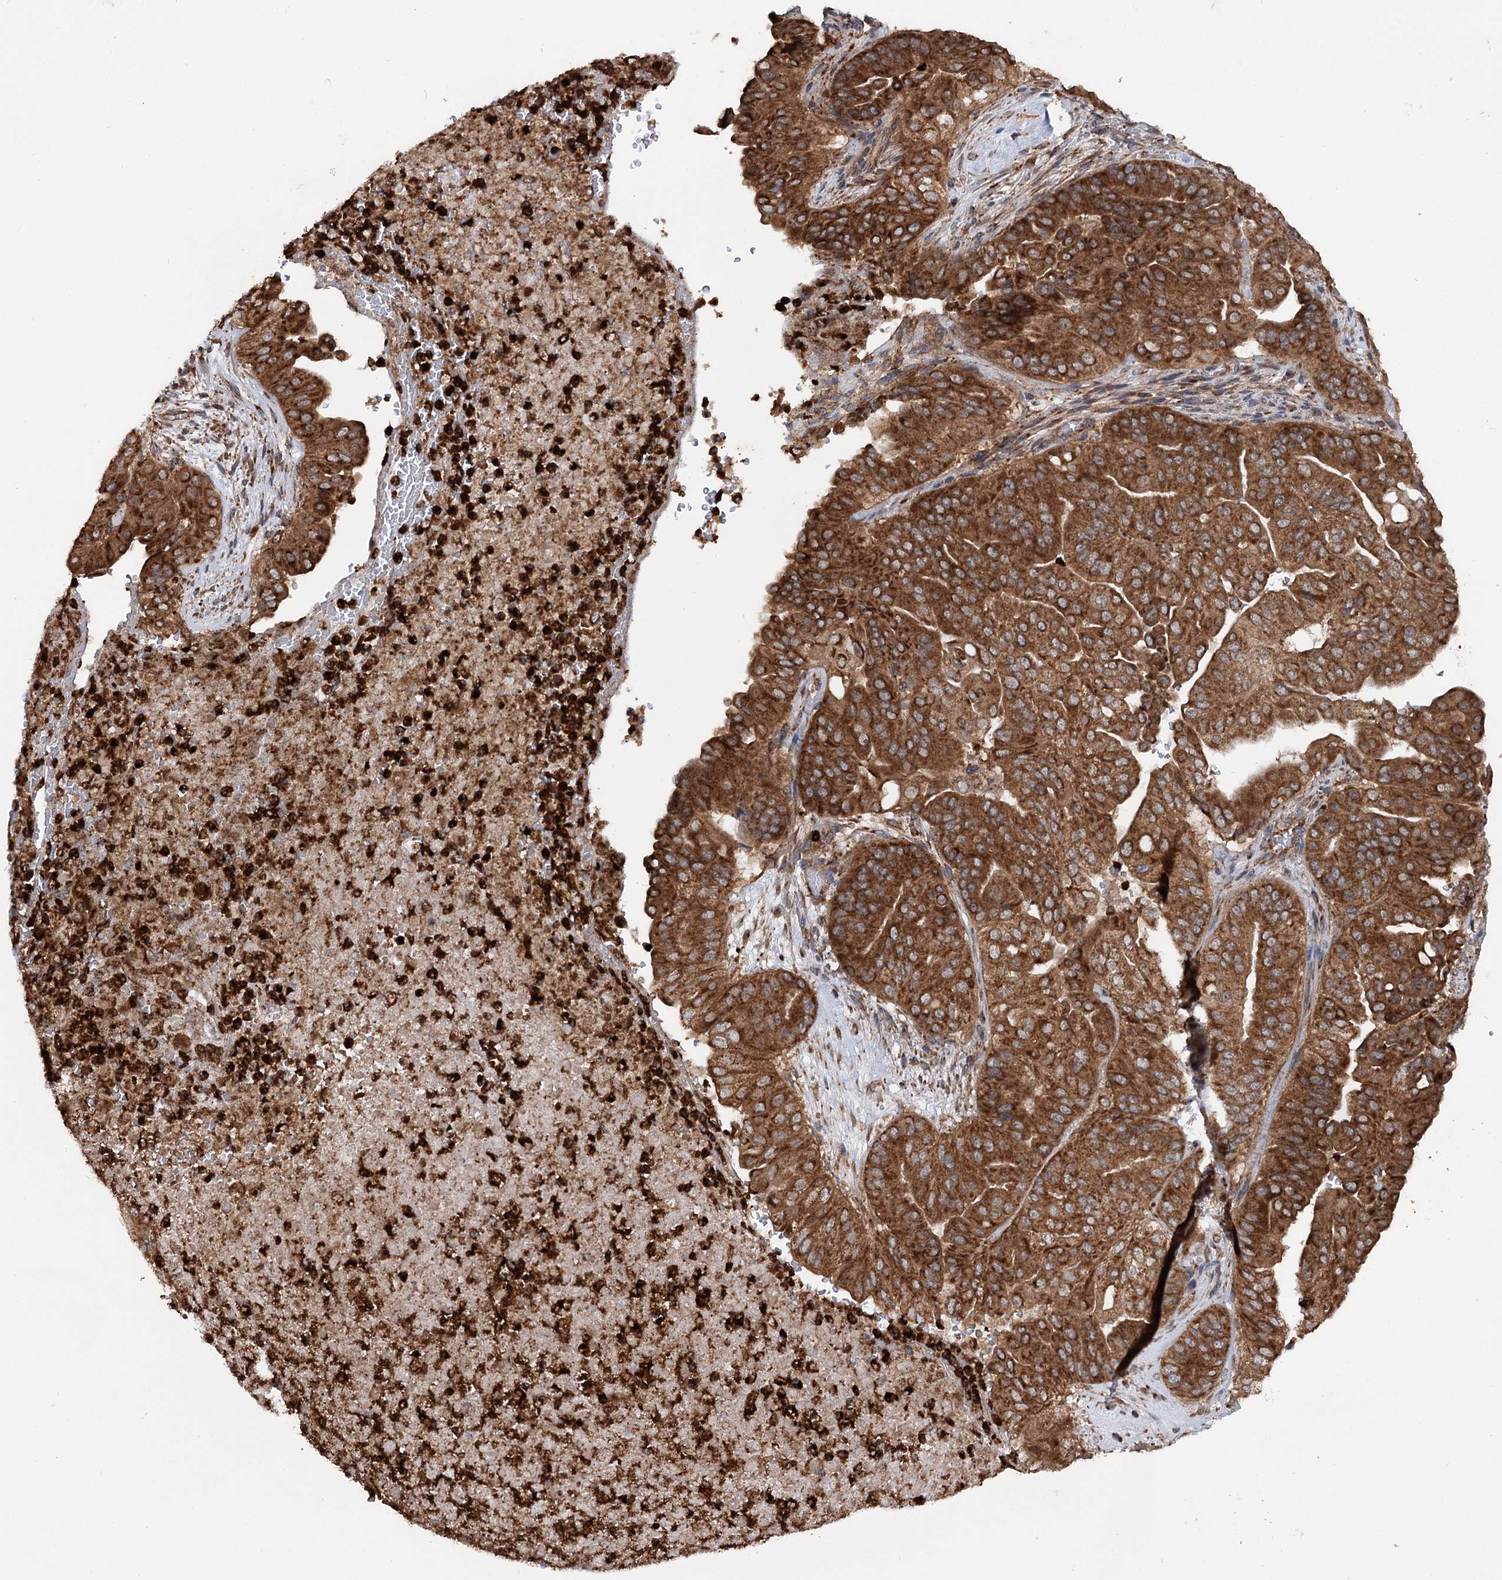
{"staining": {"intensity": "strong", "quantity": ">75%", "location": "cytoplasmic/membranous"}, "tissue": "pancreatic cancer", "cell_type": "Tumor cells", "image_type": "cancer", "snomed": [{"axis": "morphology", "description": "Adenocarcinoma, NOS"}, {"axis": "topography", "description": "Pancreas"}], "caption": "This is an image of immunohistochemistry staining of adenocarcinoma (pancreatic), which shows strong expression in the cytoplasmic/membranous of tumor cells.", "gene": "FGFR1OP2", "patient": {"sex": "female", "age": 77}}